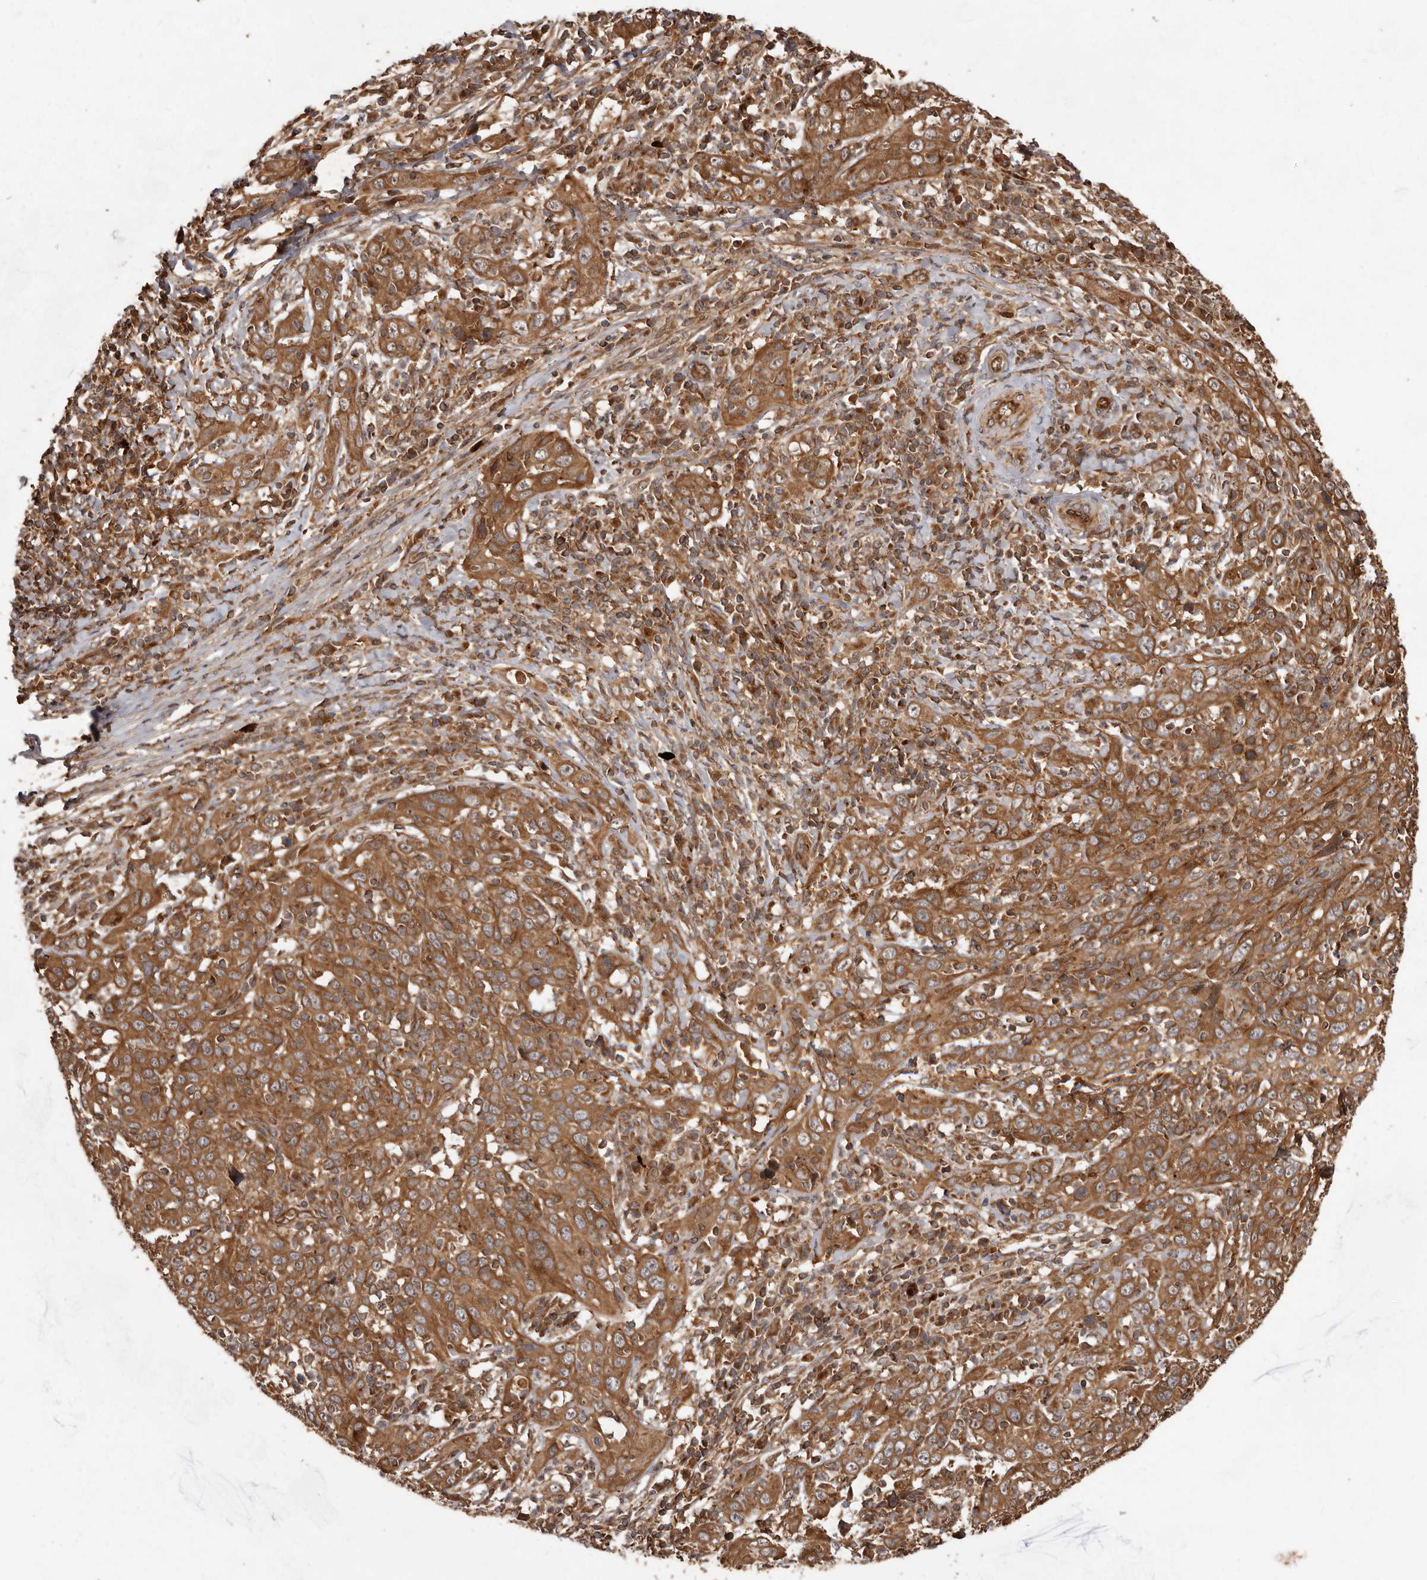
{"staining": {"intensity": "moderate", "quantity": ">75%", "location": "cytoplasmic/membranous"}, "tissue": "cervical cancer", "cell_type": "Tumor cells", "image_type": "cancer", "snomed": [{"axis": "morphology", "description": "Squamous cell carcinoma, NOS"}, {"axis": "topography", "description": "Cervix"}], "caption": "Tumor cells exhibit medium levels of moderate cytoplasmic/membranous staining in approximately >75% of cells in human cervical cancer (squamous cell carcinoma).", "gene": "STK36", "patient": {"sex": "female", "age": 46}}